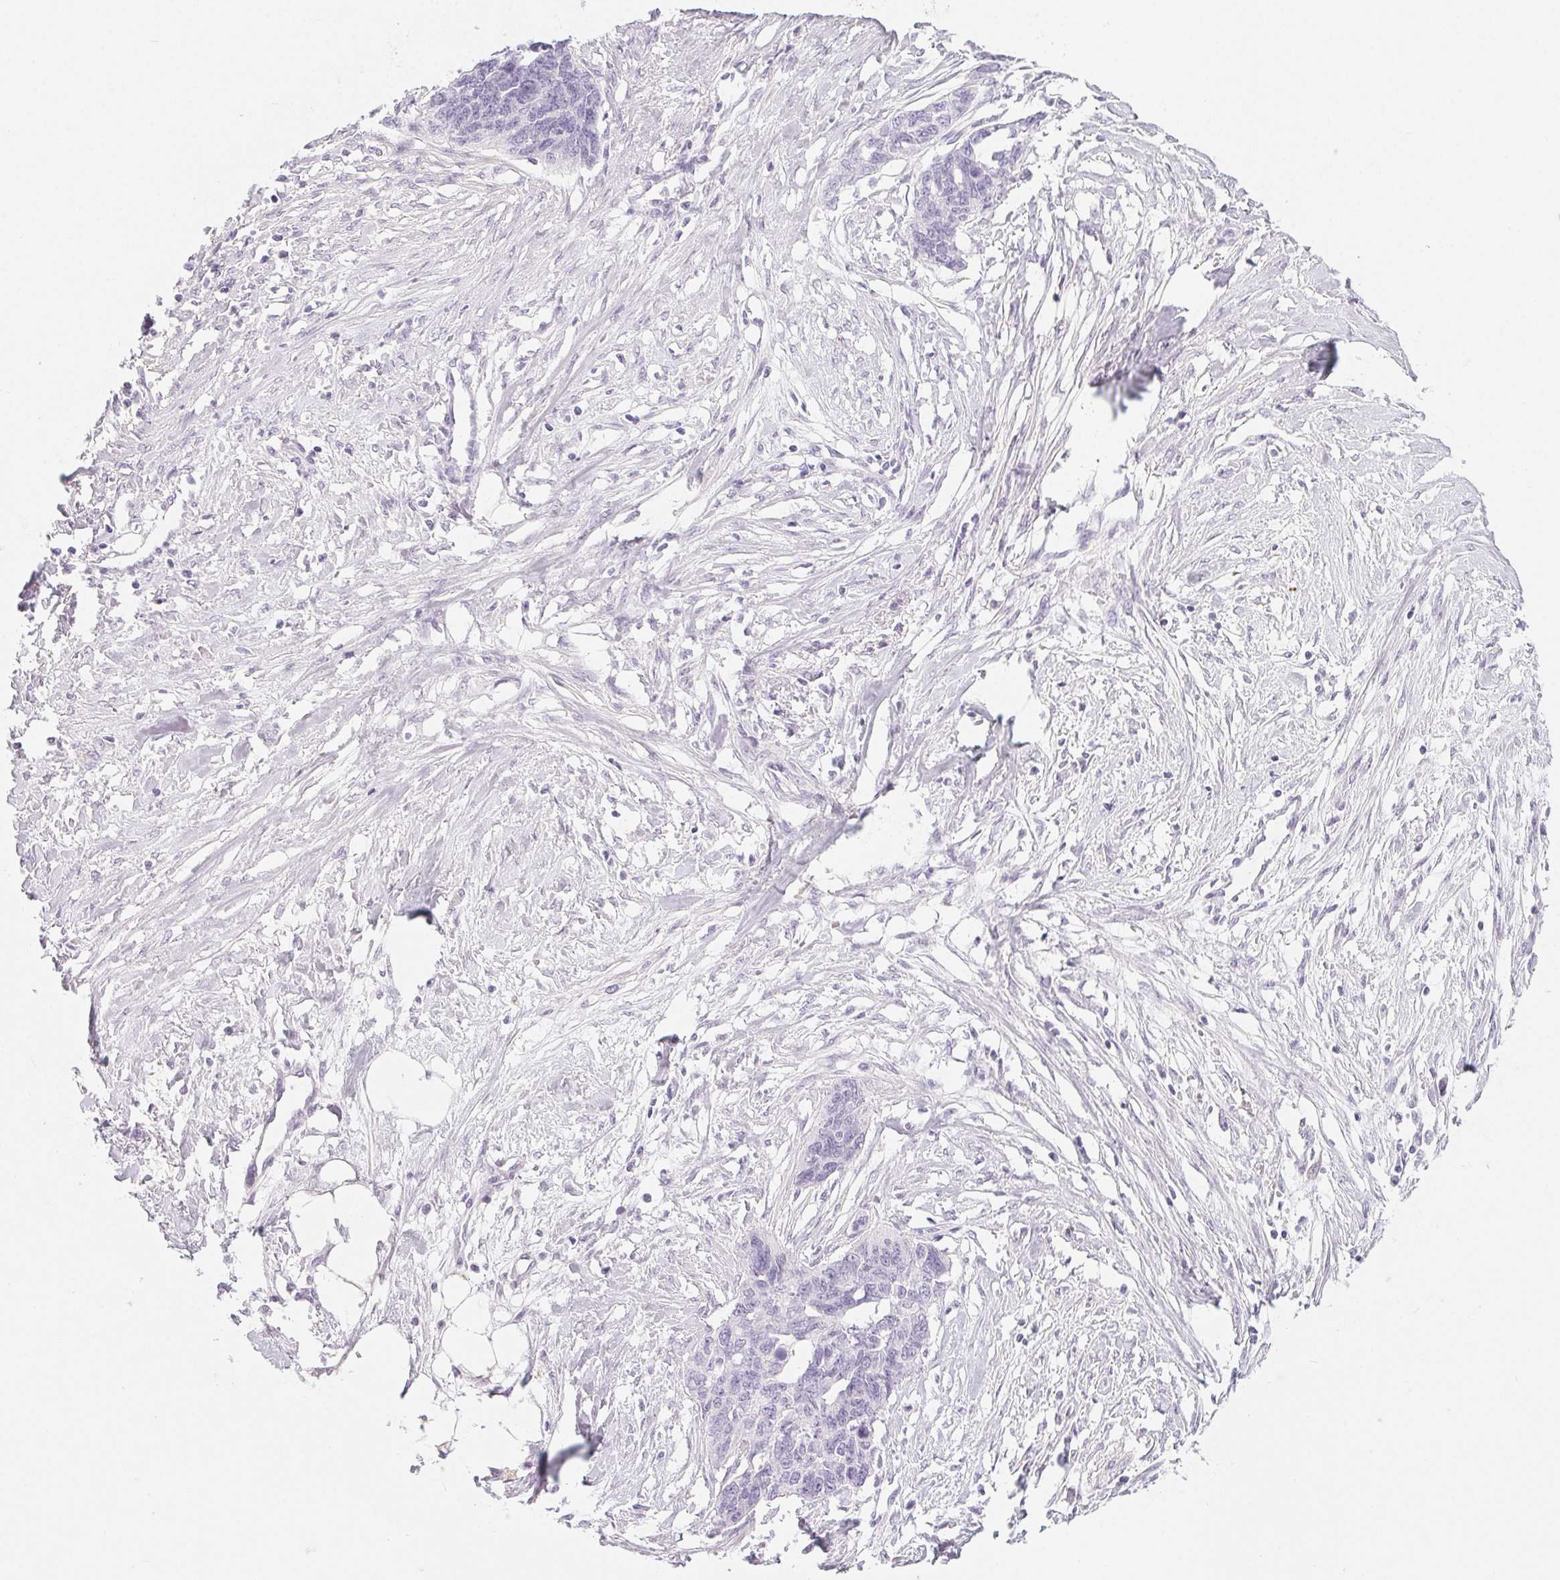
{"staining": {"intensity": "negative", "quantity": "none", "location": "none"}, "tissue": "ovarian cancer", "cell_type": "Tumor cells", "image_type": "cancer", "snomed": [{"axis": "morphology", "description": "Cystadenocarcinoma, serous, NOS"}, {"axis": "topography", "description": "Ovary"}], "caption": "An image of human ovarian serous cystadenocarcinoma is negative for staining in tumor cells. (DAB immunohistochemistry, high magnification).", "gene": "SH3GL2", "patient": {"sex": "female", "age": 69}}